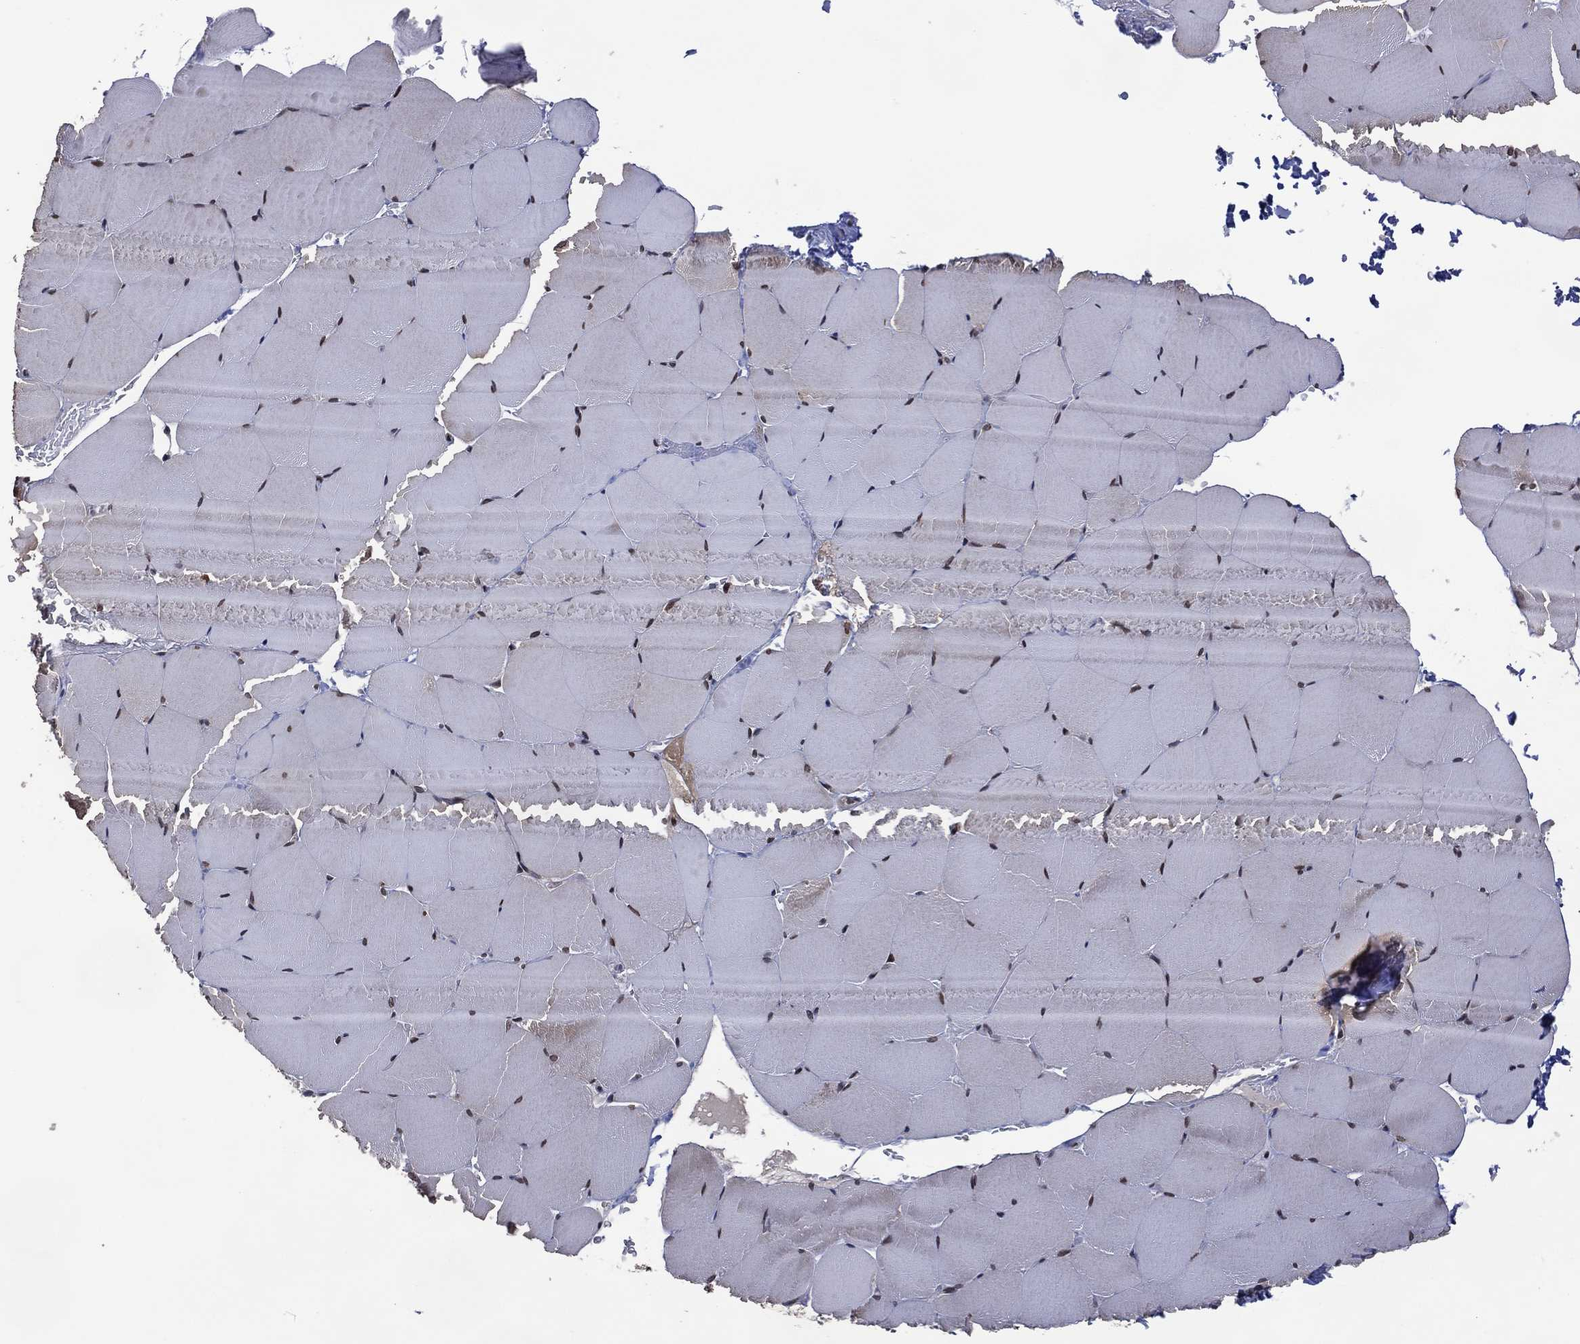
{"staining": {"intensity": "negative", "quantity": "none", "location": "none"}, "tissue": "skeletal muscle", "cell_type": "Myocytes", "image_type": "normal", "snomed": [{"axis": "morphology", "description": "Normal tissue, NOS"}, {"axis": "topography", "description": "Skeletal muscle"}], "caption": "Myocytes show no significant expression in benign skeletal muscle.", "gene": "EHMT1", "patient": {"sex": "female", "age": 37}}